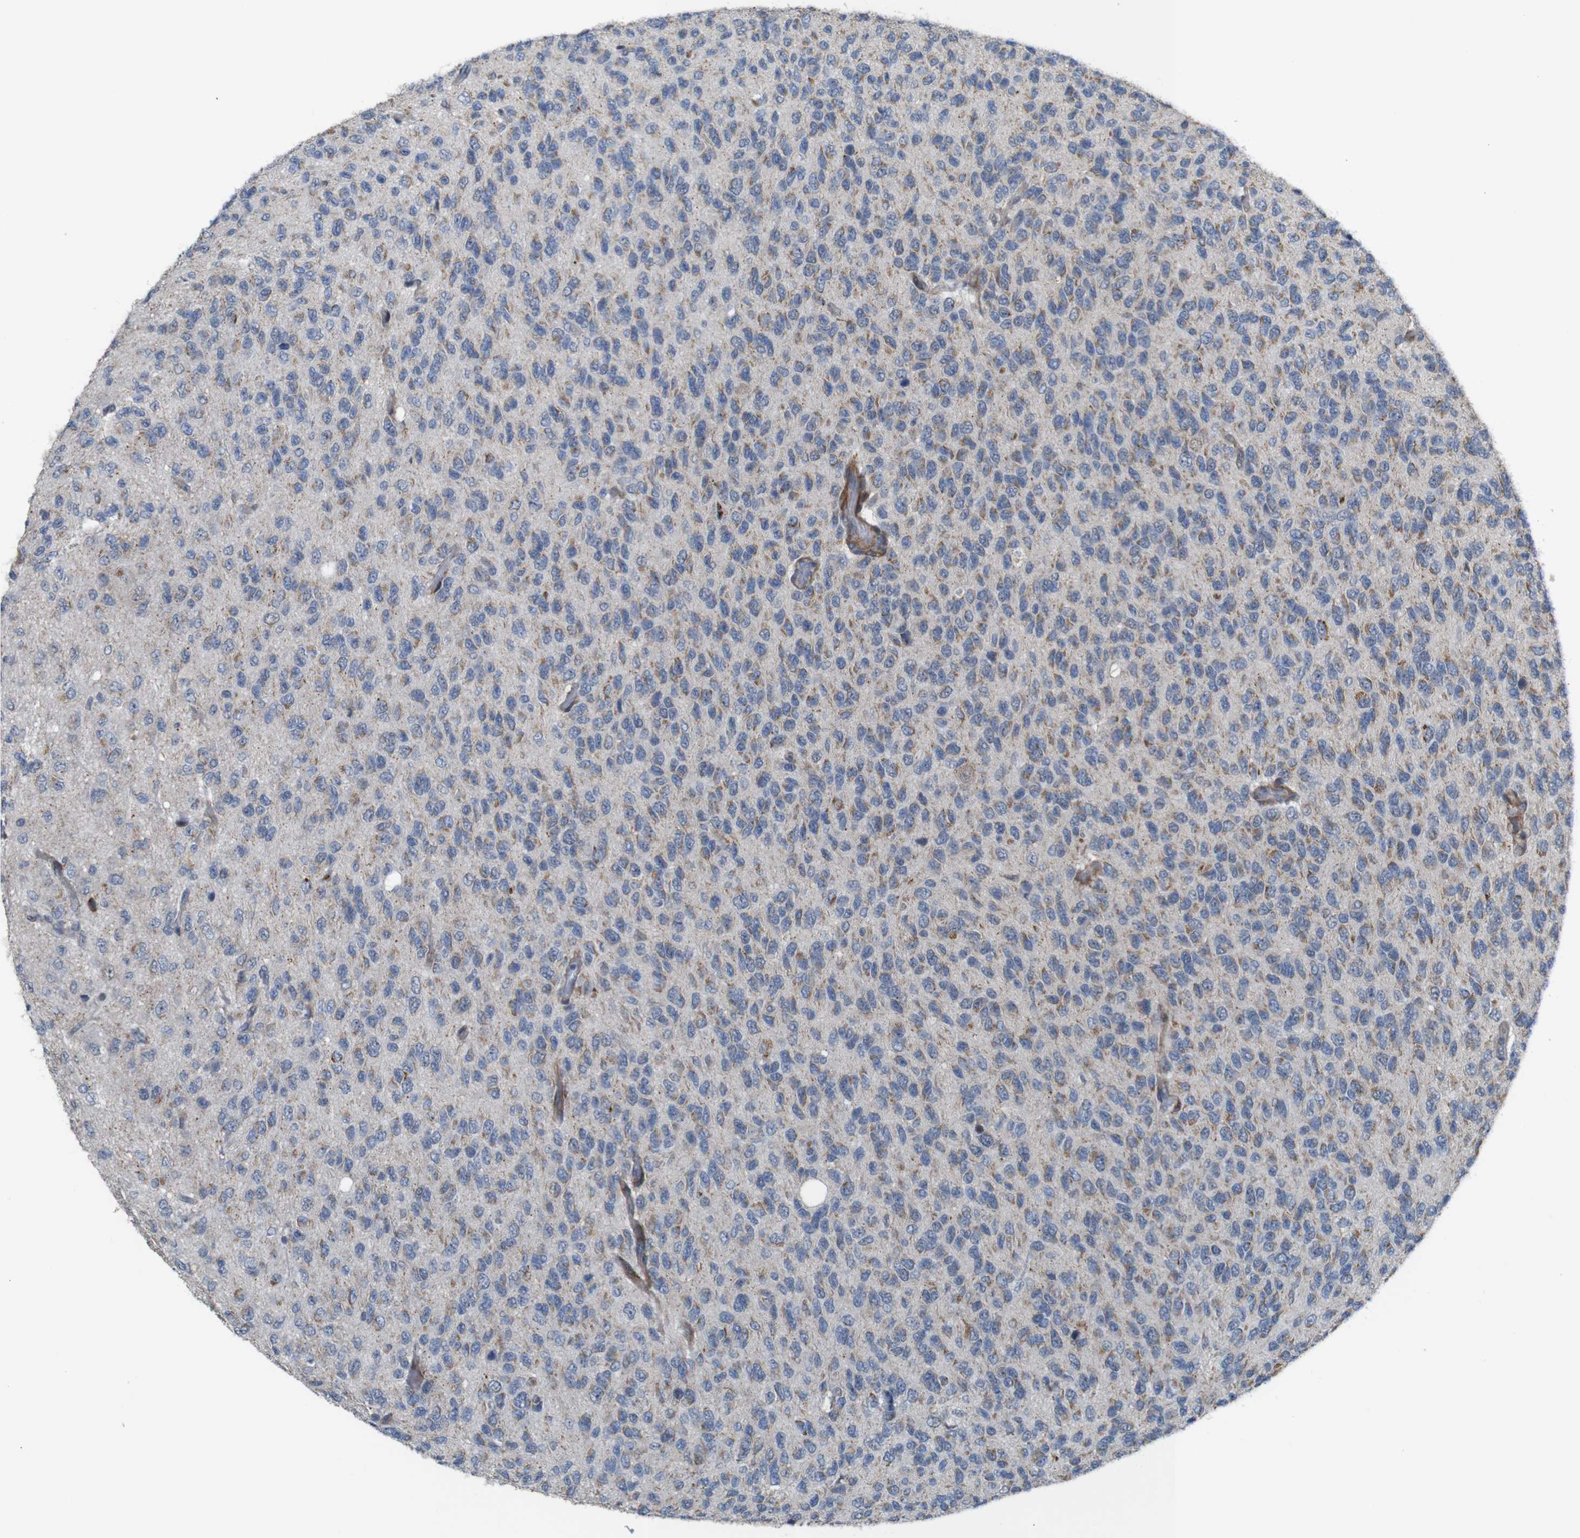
{"staining": {"intensity": "moderate", "quantity": "<25%", "location": "cytoplasmic/membranous"}, "tissue": "glioma", "cell_type": "Tumor cells", "image_type": "cancer", "snomed": [{"axis": "morphology", "description": "Glioma, malignant, High grade"}, {"axis": "topography", "description": "pancreas cauda"}], "caption": "Human glioma stained with a protein marker demonstrates moderate staining in tumor cells.", "gene": "ATP7B", "patient": {"sex": "male", "age": 60}}